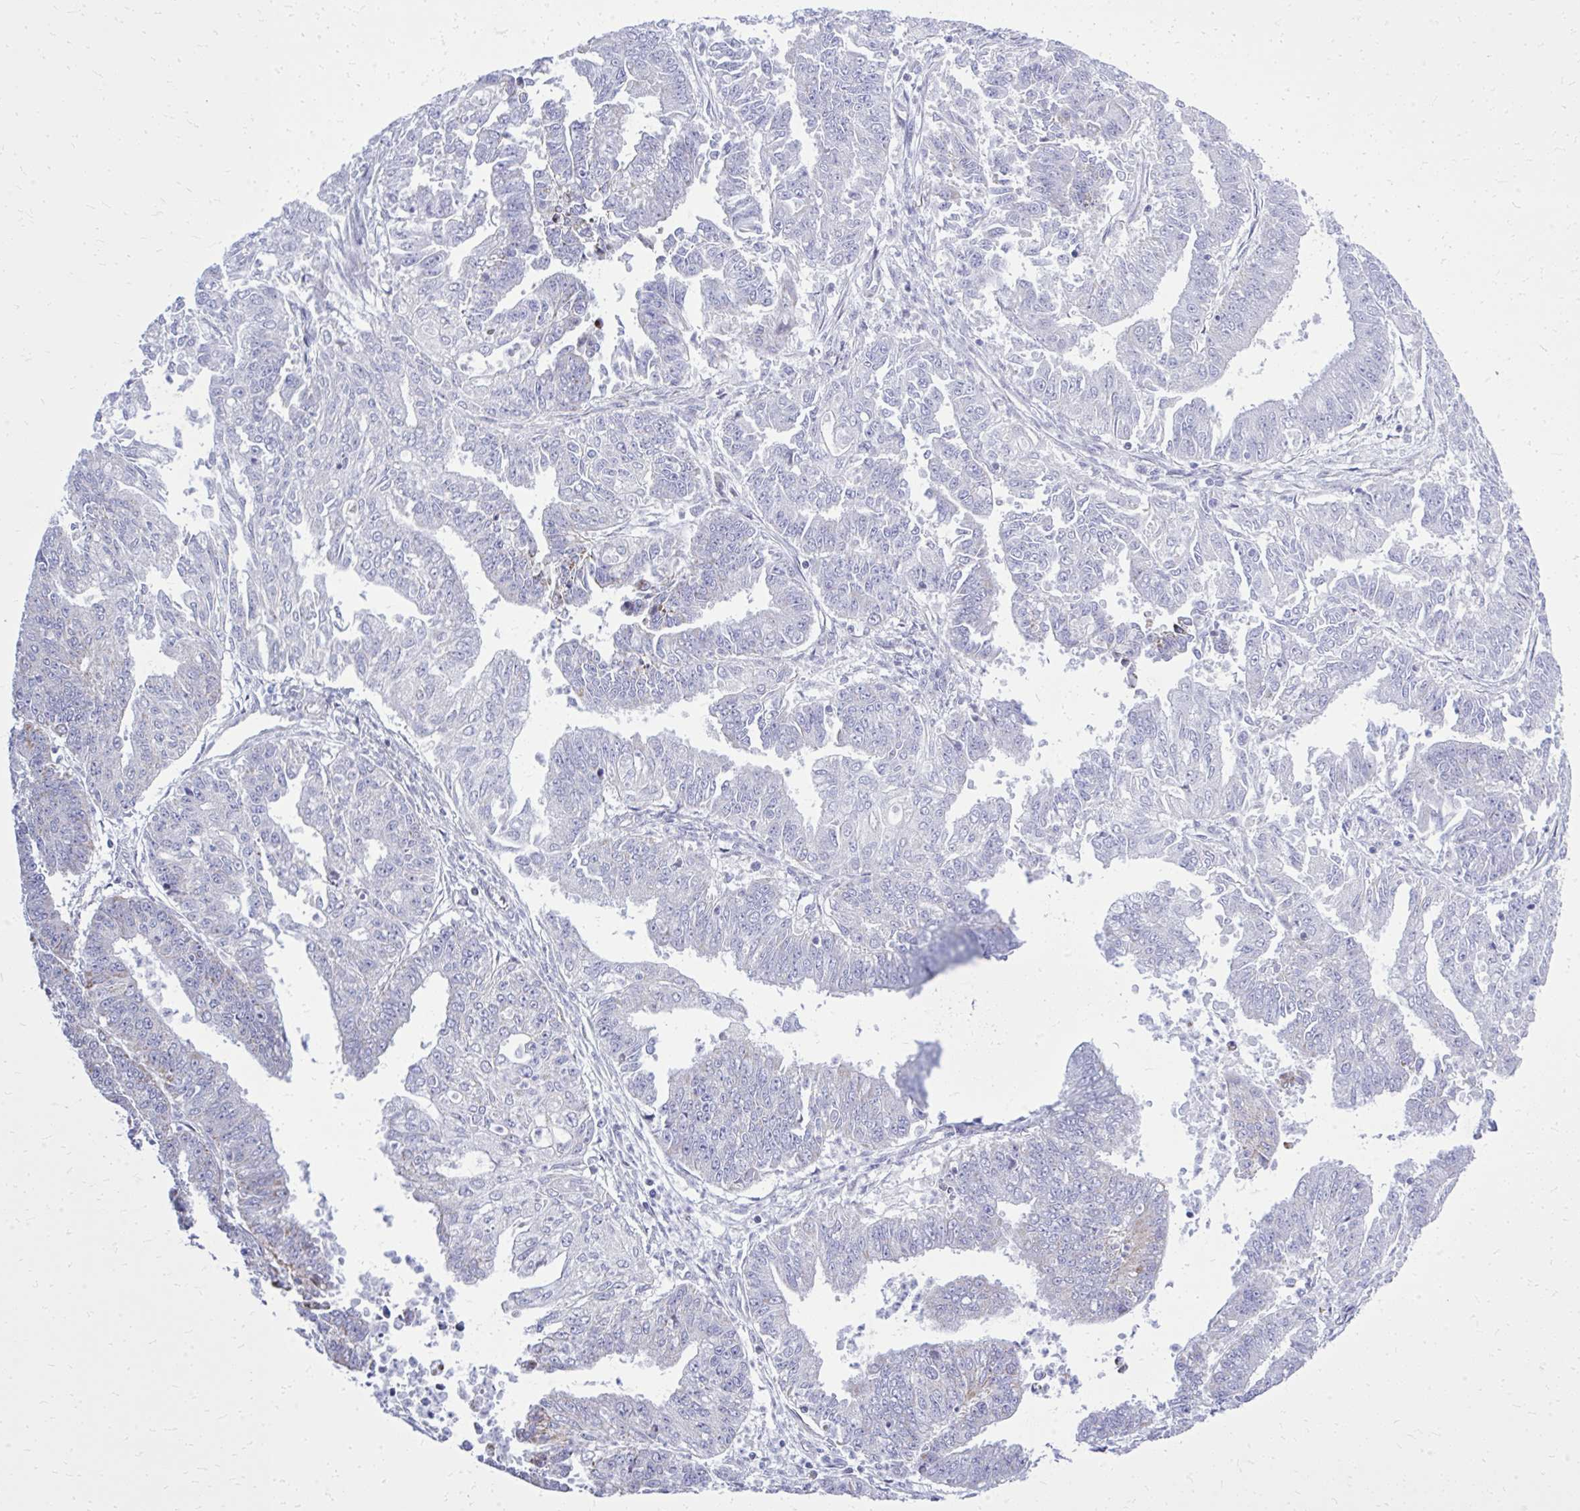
{"staining": {"intensity": "negative", "quantity": "none", "location": "none"}, "tissue": "endometrial cancer", "cell_type": "Tumor cells", "image_type": "cancer", "snomed": [{"axis": "morphology", "description": "Adenocarcinoma, NOS"}, {"axis": "topography", "description": "Endometrium"}], "caption": "IHC image of neoplastic tissue: endometrial cancer (adenocarcinoma) stained with DAB reveals no significant protein positivity in tumor cells.", "gene": "ZNF362", "patient": {"sex": "female", "age": 73}}